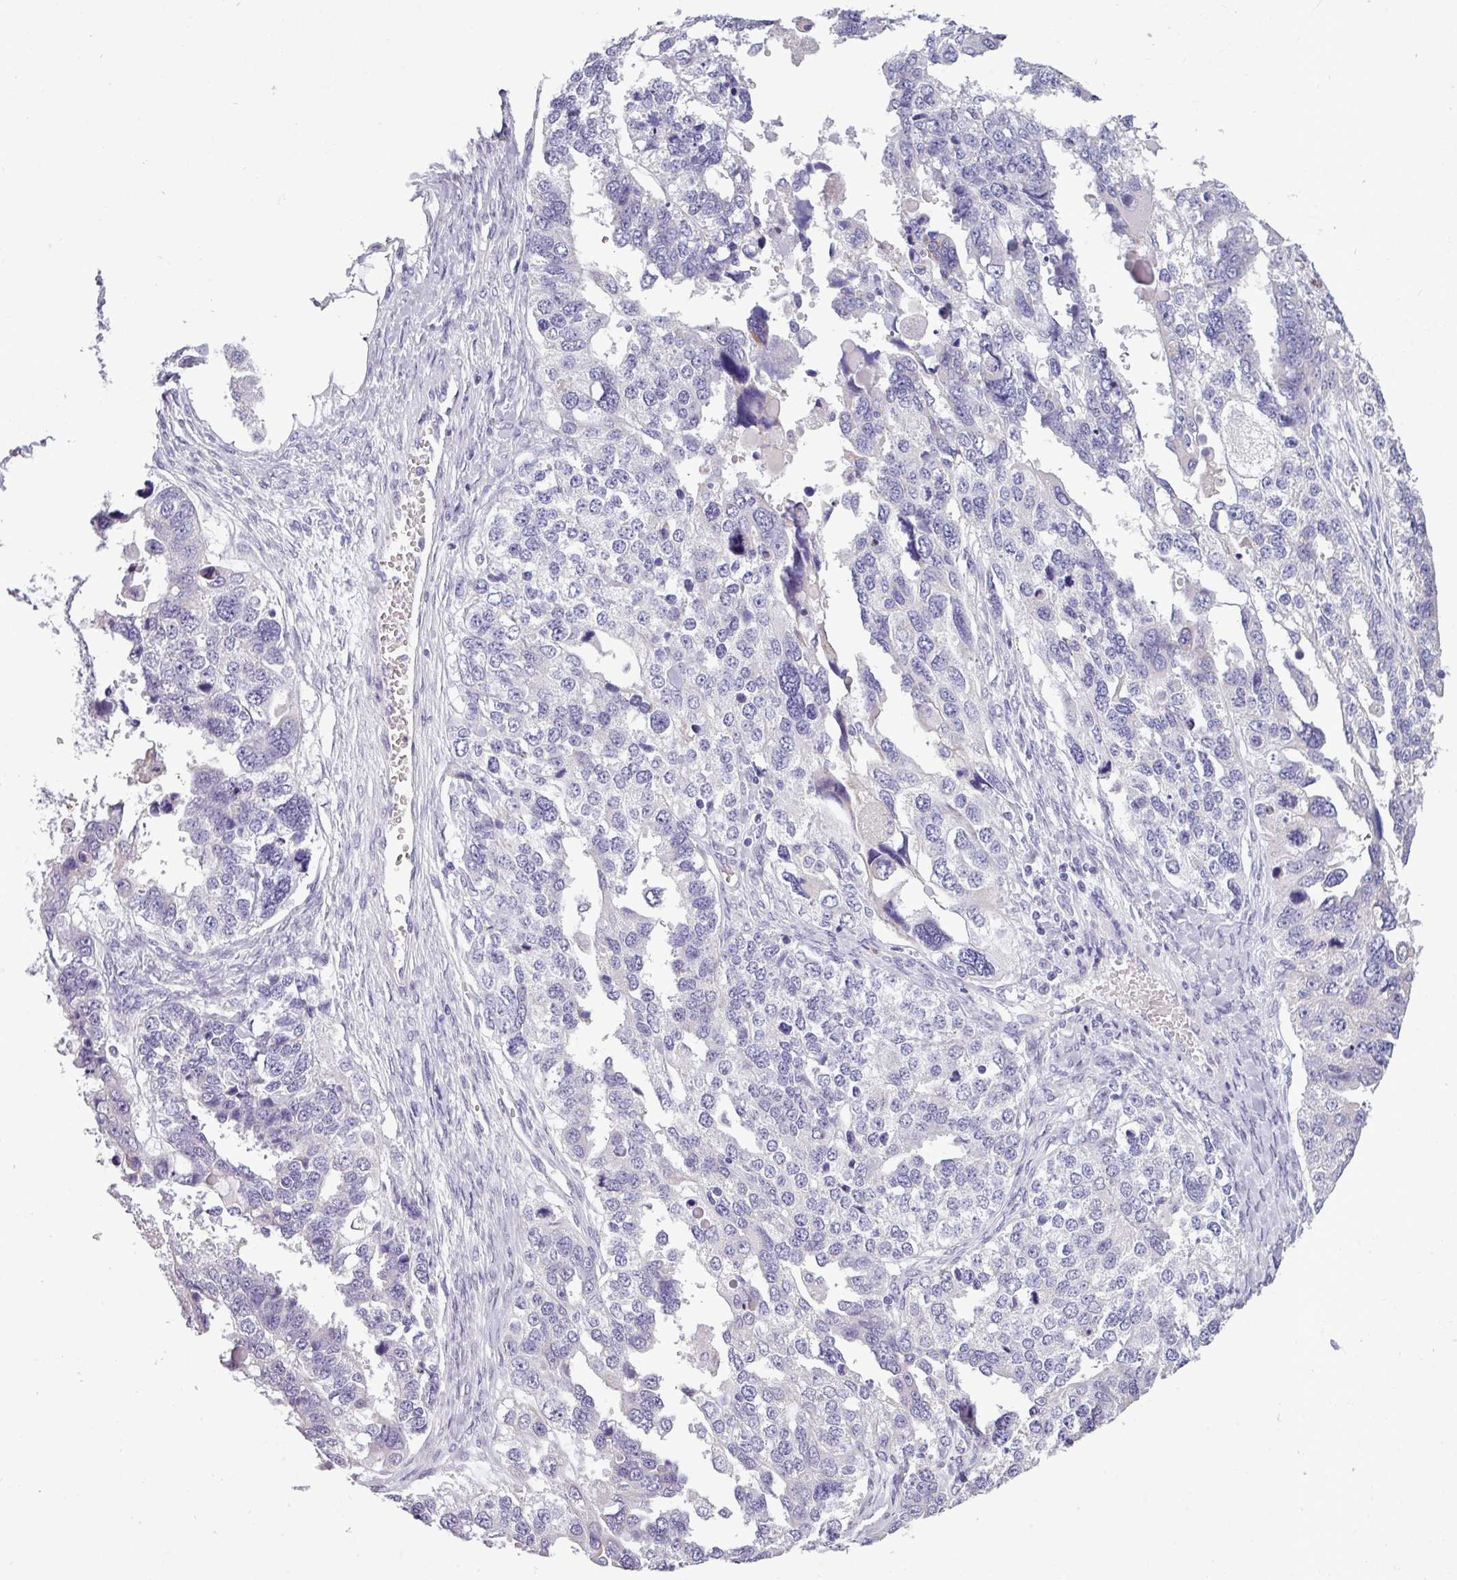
{"staining": {"intensity": "negative", "quantity": "none", "location": "none"}, "tissue": "ovarian cancer", "cell_type": "Tumor cells", "image_type": "cancer", "snomed": [{"axis": "morphology", "description": "Cystadenocarcinoma, serous, NOS"}, {"axis": "topography", "description": "Ovary"}], "caption": "High power microscopy image of an immunohistochemistry (IHC) image of ovarian cancer, revealing no significant expression in tumor cells. (Stains: DAB immunohistochemistry with hematoxylin counter stain, Microscopy: brightfield microscopy at high magnification).", "gene": "TRIM39", "patient": {"sex": "female", "age": 76}}